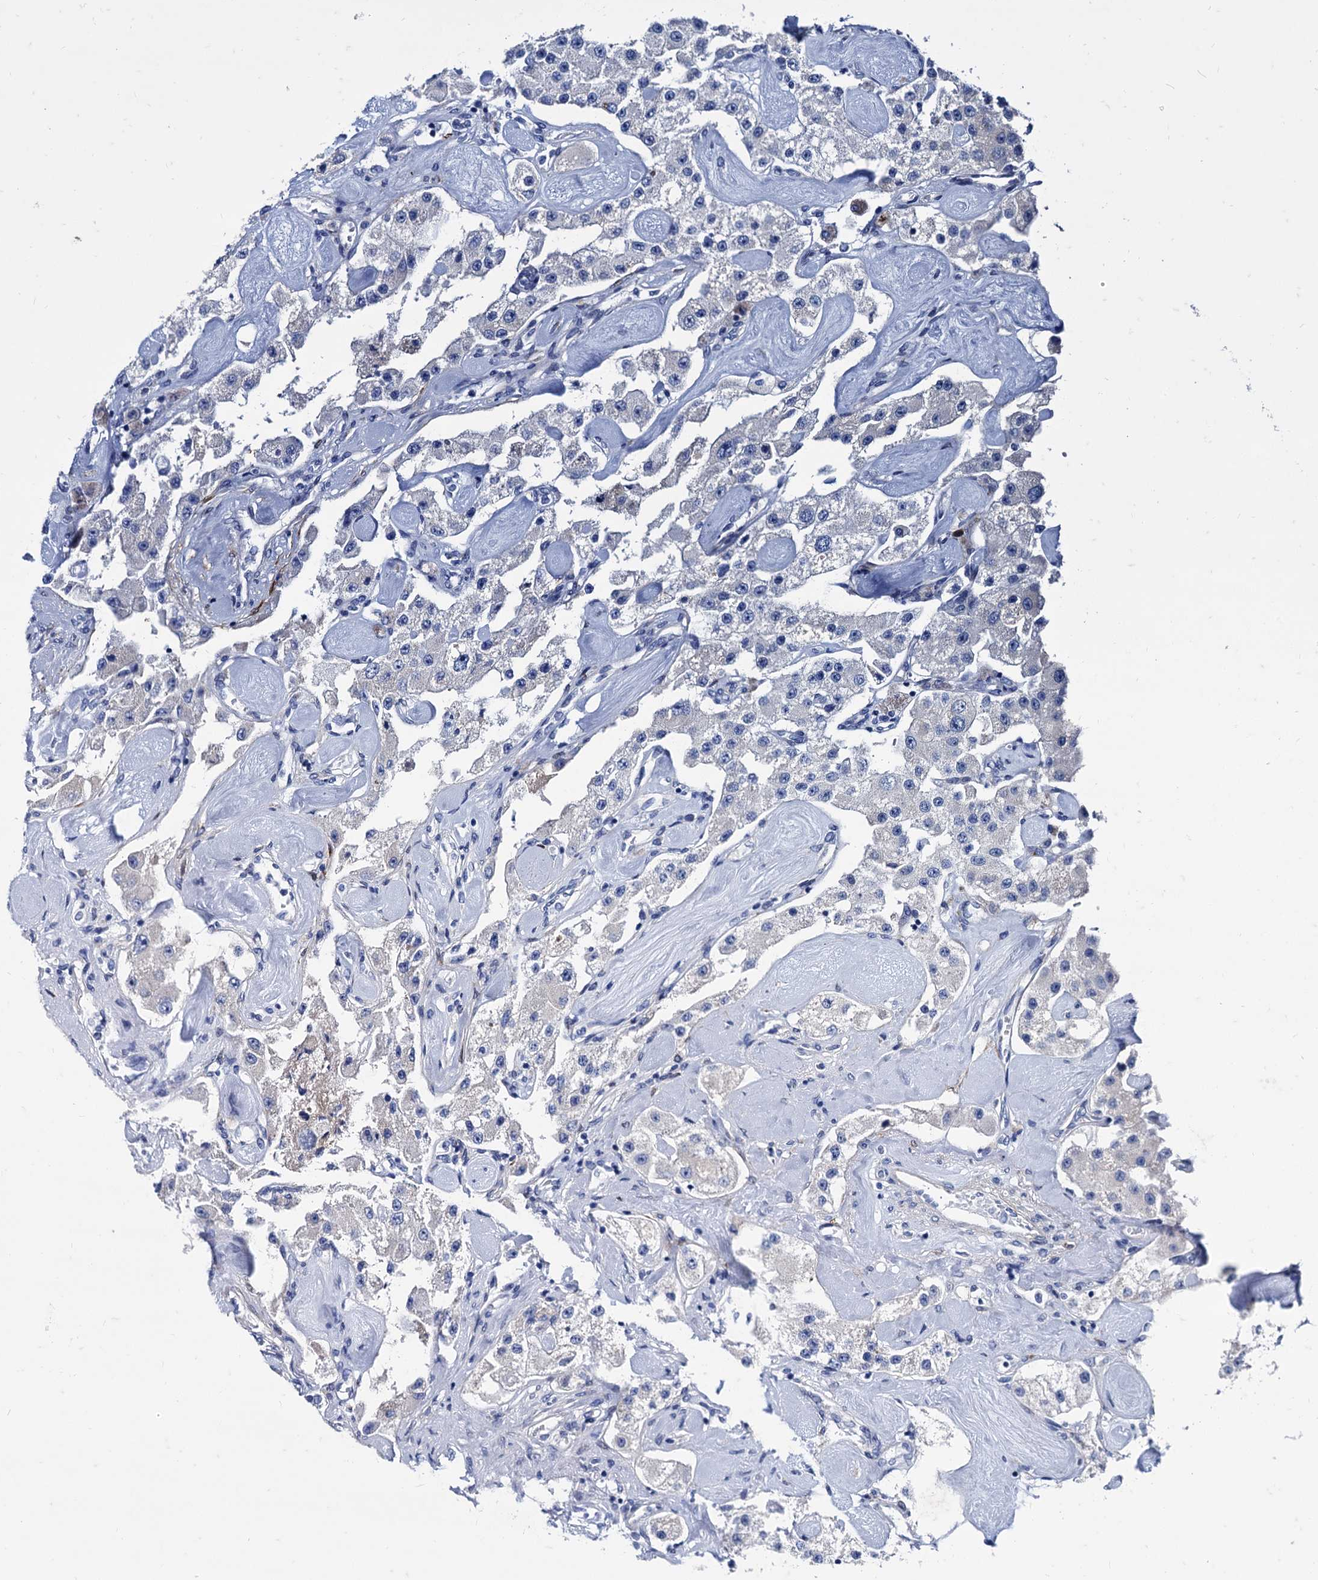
{"staining": {"intensity": "negative", "quantity": "none", "location": "none"}, "tissue": "carcinoid", "cell_type": "Tumor cells", "image_type": "cancer", "snomed": [{"axis": "morphology", "description": "Carcinoid, malignant, NOS"}, {"axis": "topography", "description": "Pancreas"}], "caption": "Immunohistochemistry of carcinoid reveals no expression in tumor cells.", "gene": "FOXR2", "patient": {"sex": "male", "age": 41}}